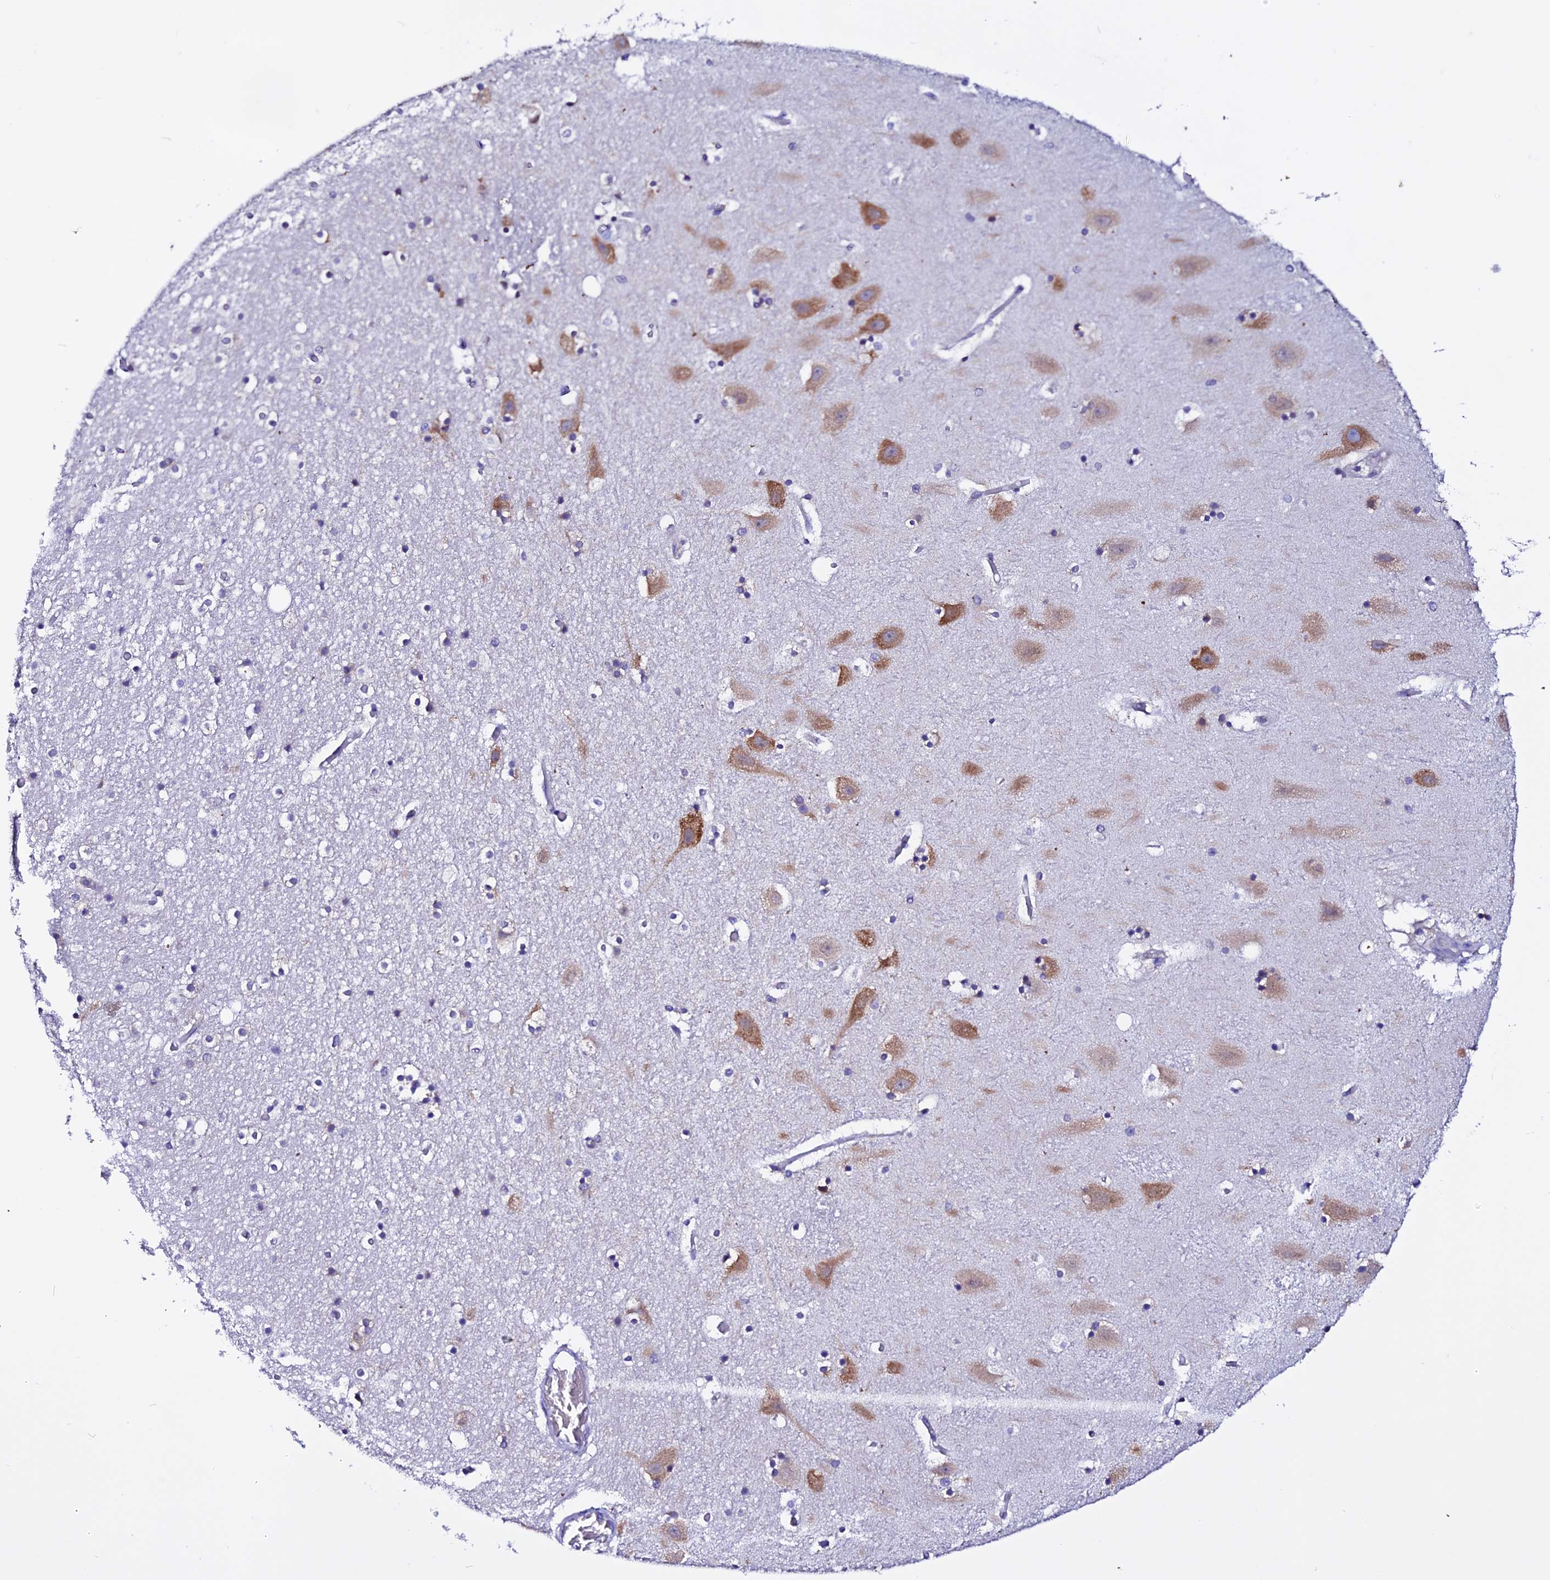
{"staining": {"intensity": "weak", "quantity": "<25%", "location": "cytoplasmic/membranous"}, "tissue": "hippocampus", "cell_type": "Glial cells", "image_type": "normal", "snomed": [{"axis": "morphology", "description": "Normal tissue, NOS"}, {"axis": "topography", "description": "Hippocampus"}], "caption": "The micrograph reveals no staining of glial cells in benign hippocampus. (Immunohistochemistry, brightfield microscopy, high magnification).", "gene": "EEF1G", "patient": {"sex": "female", "age": 52}}